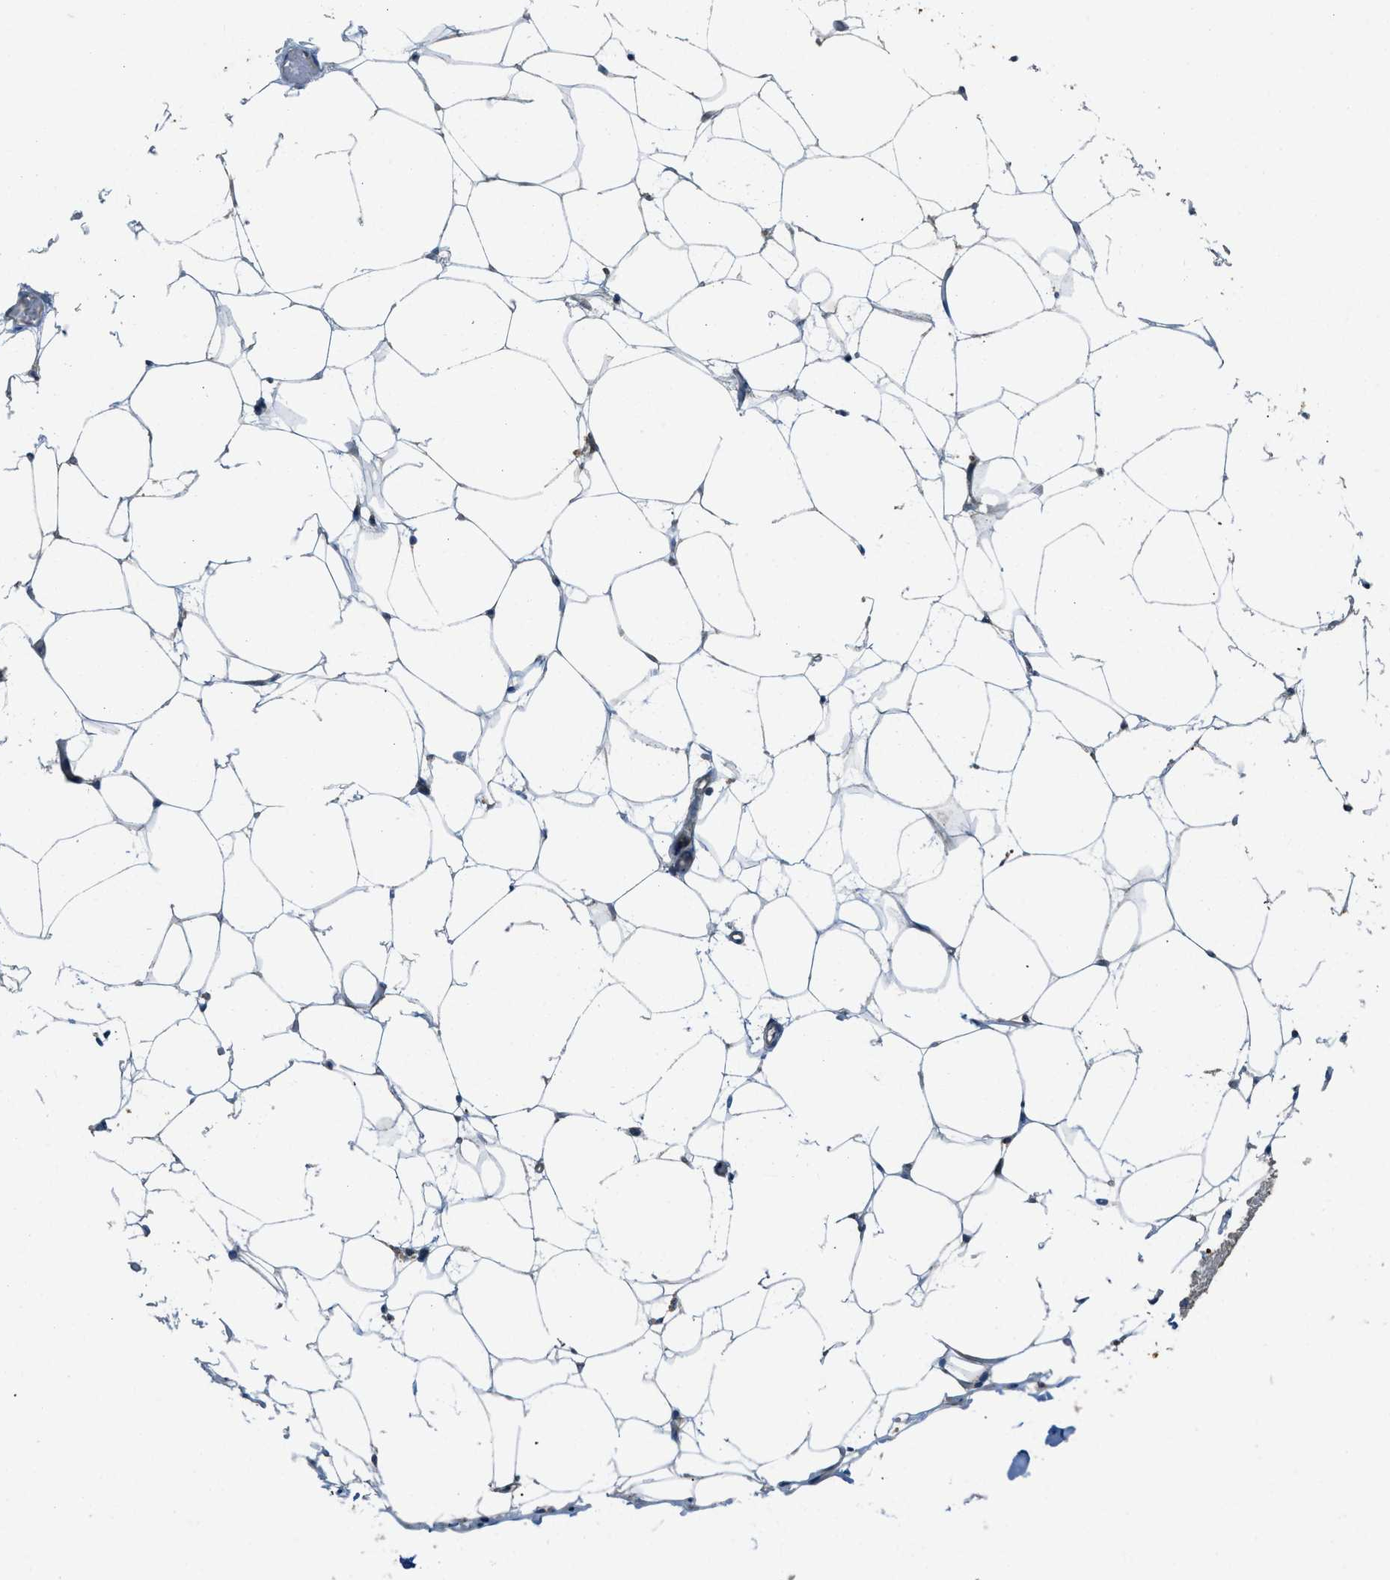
{"staining": {"intensity": "negative", "quantity": "none", "location": "none"}, "tissue": "adipose tissue", "cell_type": "Adipocytes", "image_type": "normal", "snomed": [{"axis": "morphology", "description": "Normal tissue, NOS"}, {"axis": "topography", "description": "Breast"}, {"axis": "topography", "description": "Soft tissue"}], "caption": "IHC micrograph of unremarkable adipose tissue stained for a protein (brown), which reveals no positivity in adipocytes.", "gene": "TMEM68", "patient": {"sex": "female", "age": 75}}